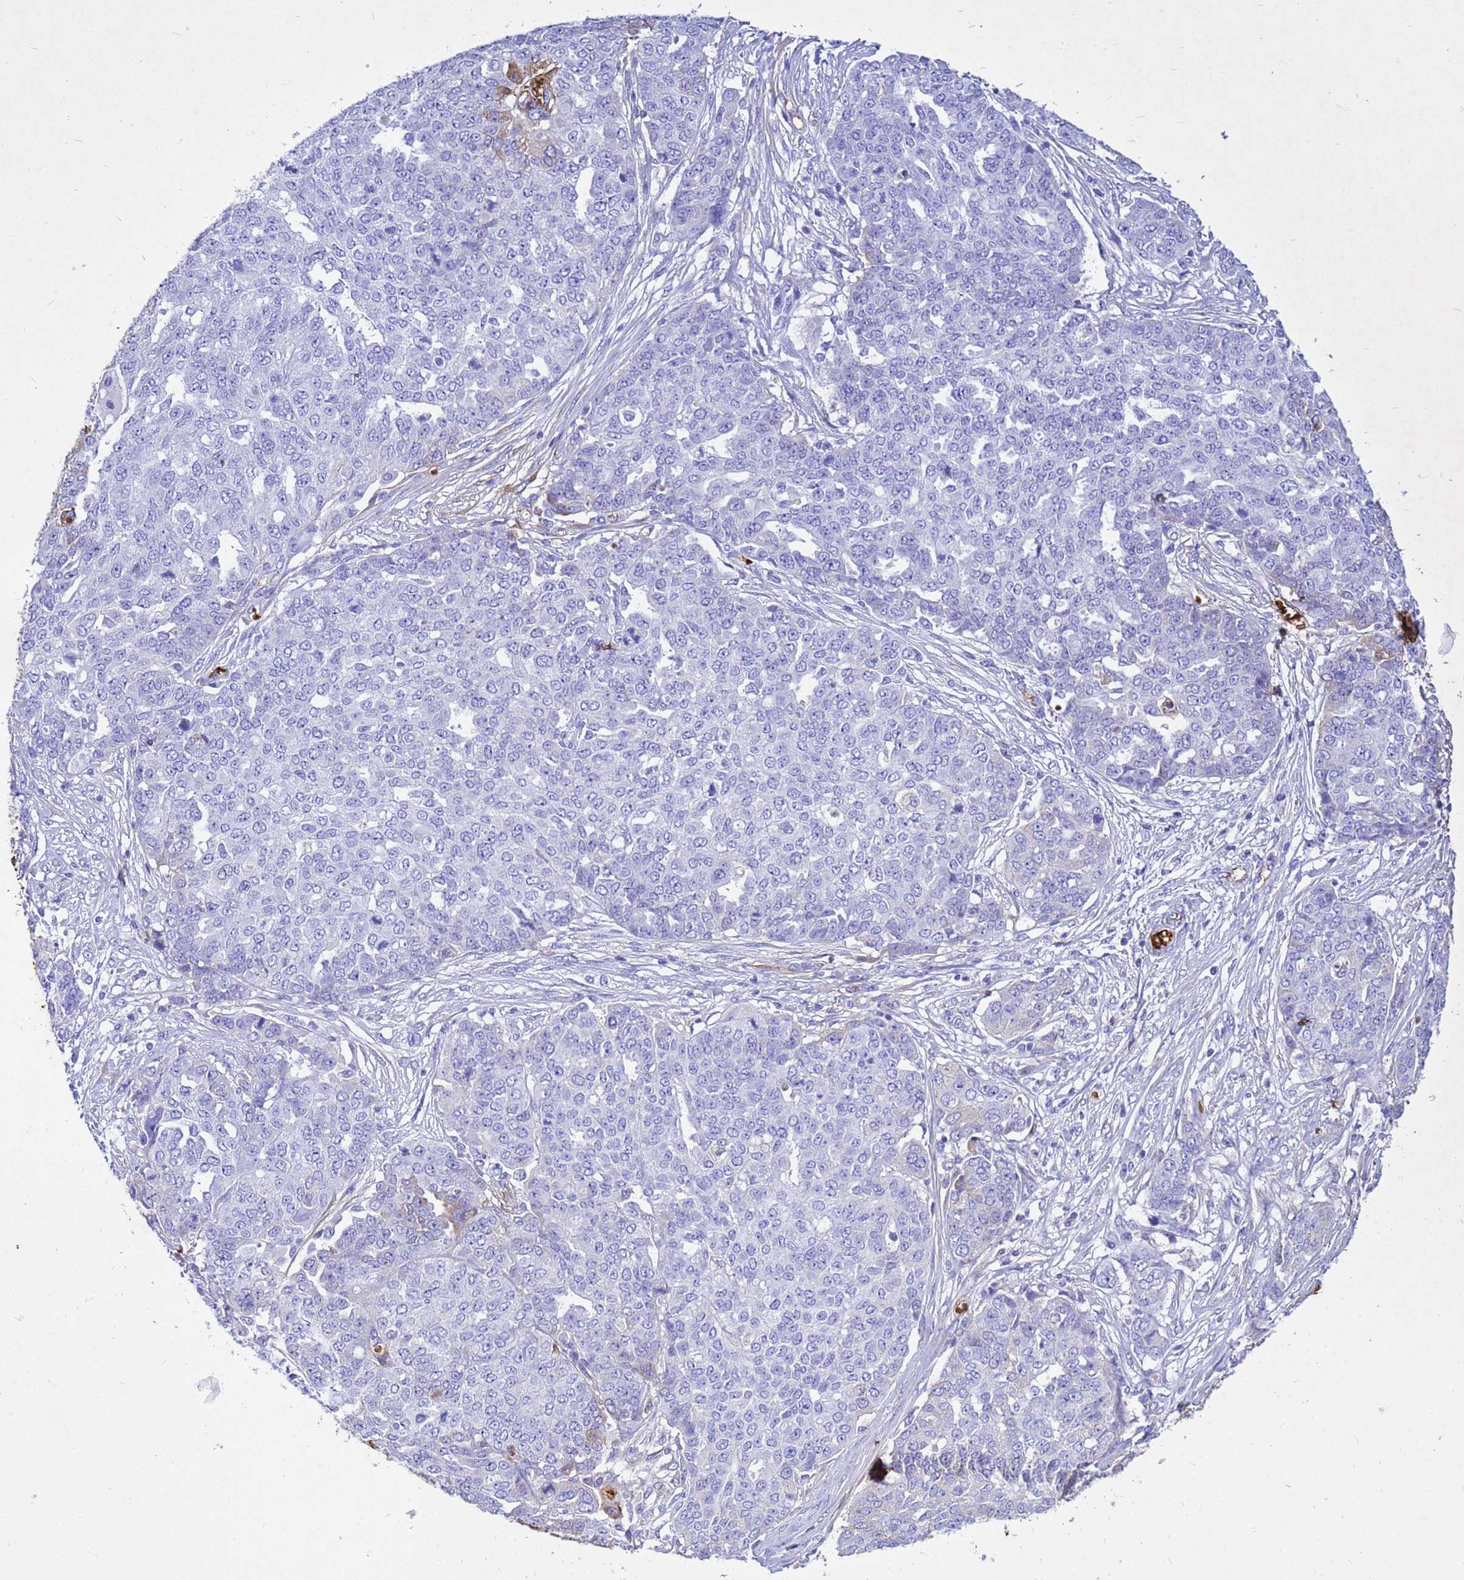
{"staining": {"intensity": "negative", "quantity": "none", "location": "none"}, "tissue": "ovarian cancer", "cell_type": "Tumor cells", "image_type": "cancer", "snomed": [{"axis": "morphology", "description": "Cystadenocarcinoma, serous, NOS"}, {"axis": "topography", "description": "Soft tissue"}, {"axis": "topography", "description": "Ovary"}], "caption": "This is an immunohistochemistry histopathology image of human ovarian cancer (serous cystadenocarcinoma). There is no positivity in tumor cells.", "gene": "HBA2", "patient": {"sex": "female", "age": 57}}